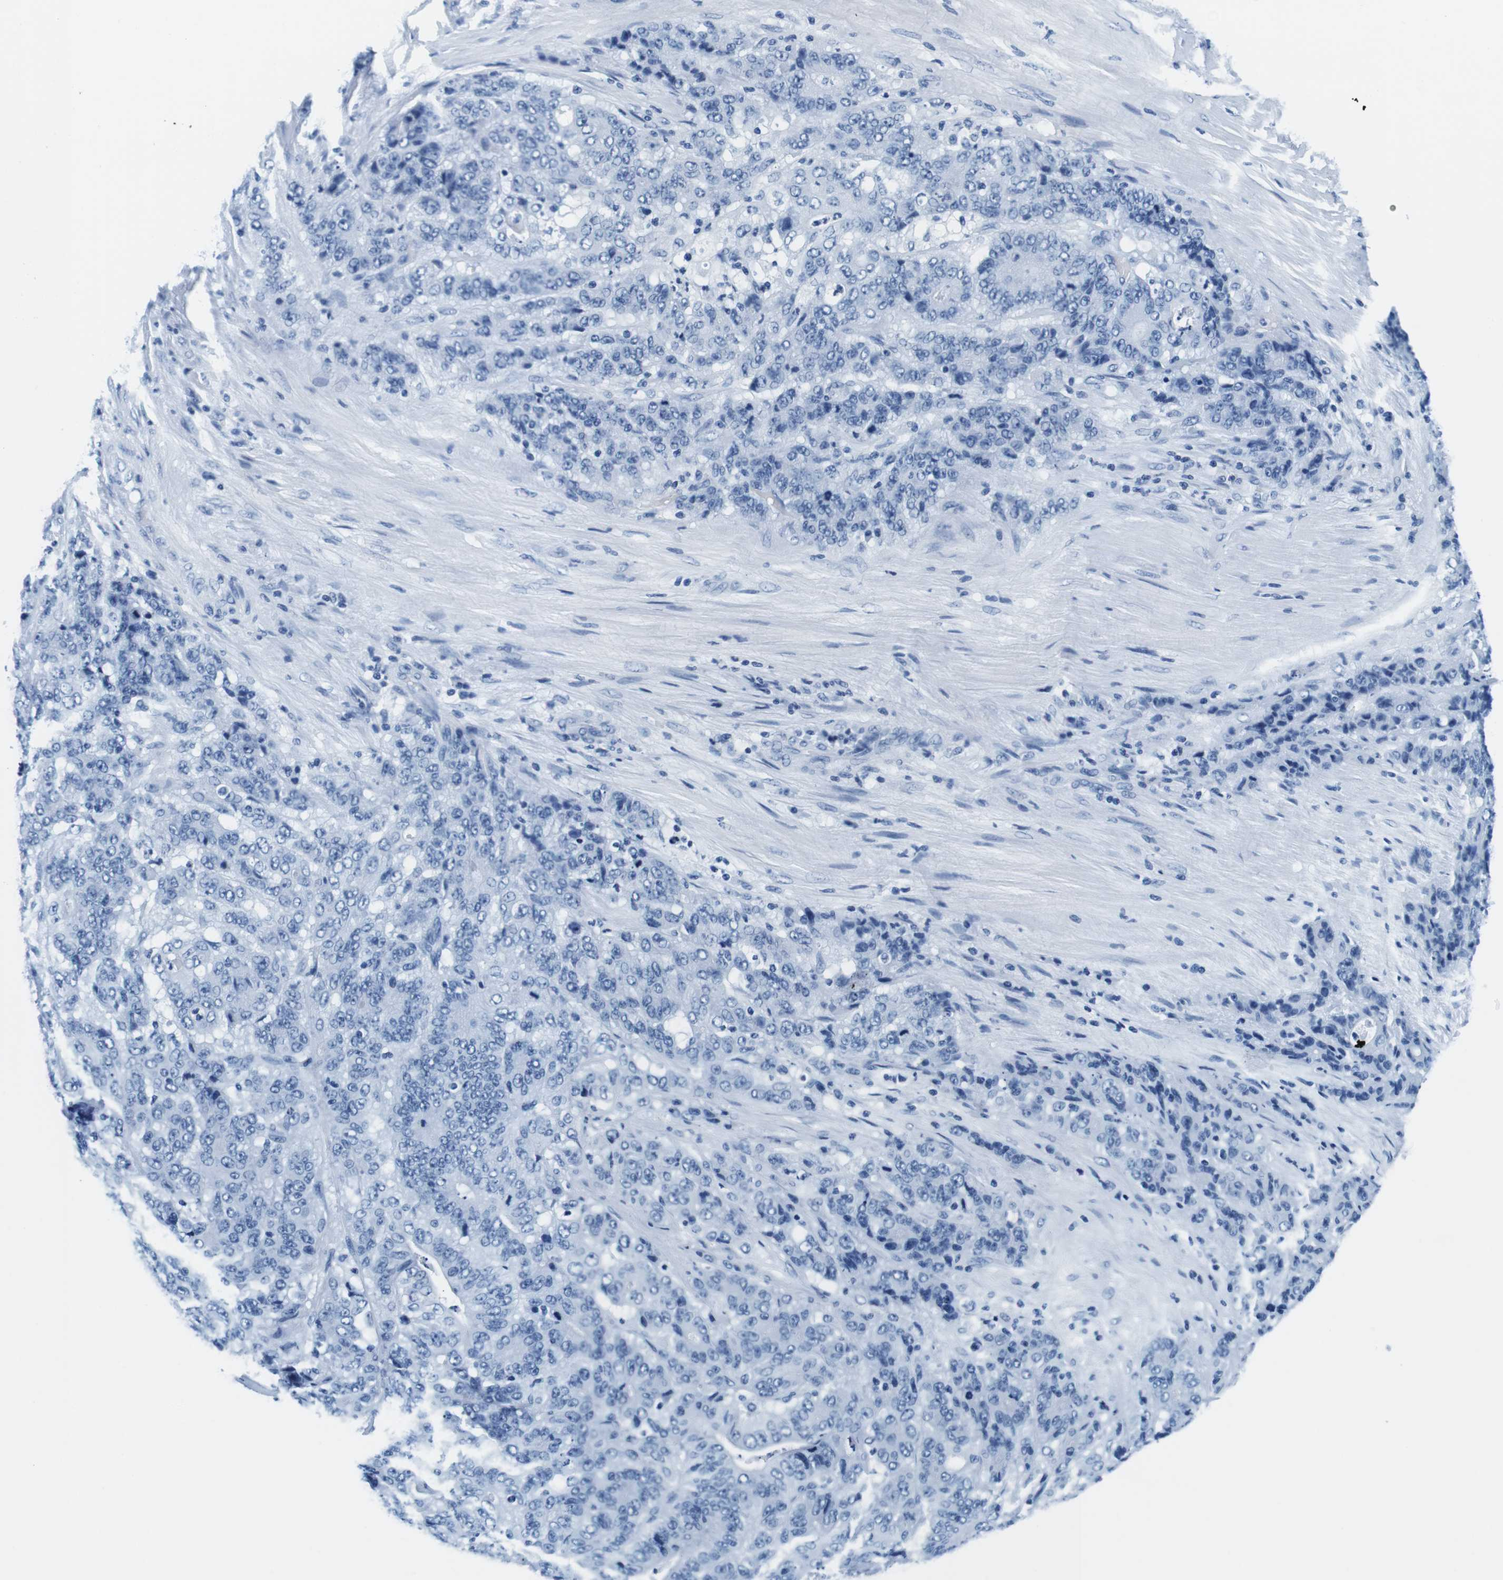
{"staining": {"intensity": "negative", "quantity": "none", "location": "none"}, "tissue": "stomach cancer", "cell_type": "Tumor cells", "image_type": "cancer", "snomed": [{"axis": "morphology", "description": "Adenocarcinoma, NOS"}, {"axis": "topography", "description": "Stomach"}], "caption": "IHC of human stomach cancer shows no expression in tumor cells.", "gene": "ELANE", "patient": {"sex": "female", "age": 73}}